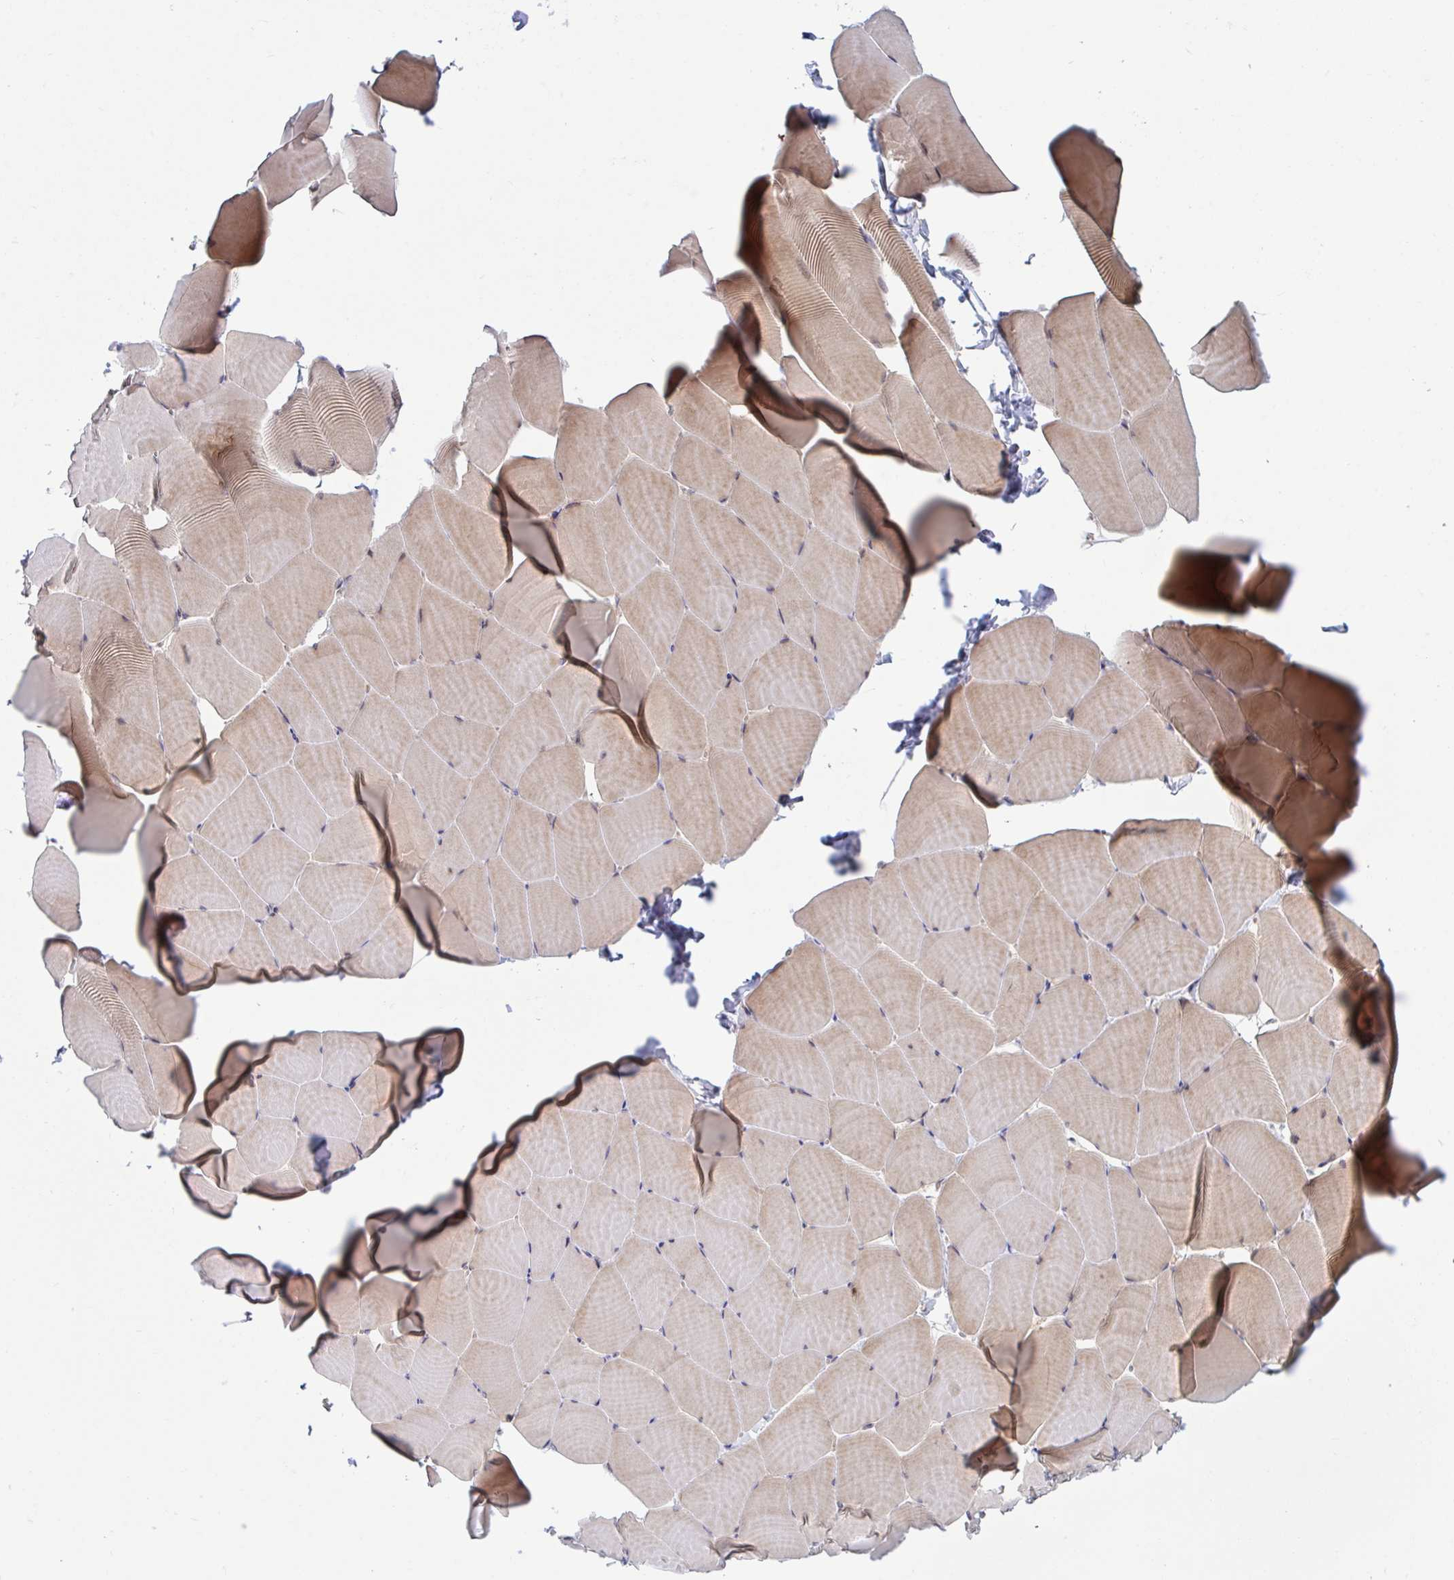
{"staining": {"intensity": "weak", "quantity": "25%-75%", "location": "cytoplasmic/membranous"}, "tissue": "skeletal muscle", "cell_type": "Myocytes", "image_type": "normal", "snomed": [{"axis": "morphology", "description": "Normal tissue, NOS"}, {"axis": "topography", "description": "Skeletal muscle"}], "caption": "Immunohistochemistry (IHC) (DAB (3,3'-diaminobenzidine)) staining of normal skeletal muscle demonstrates weak cytoplasmic/membranous protein positivity in about 25%-75% of myocytes.", "gene": "LMNTD2", "patient": {"sex": "male", "age": 25}}